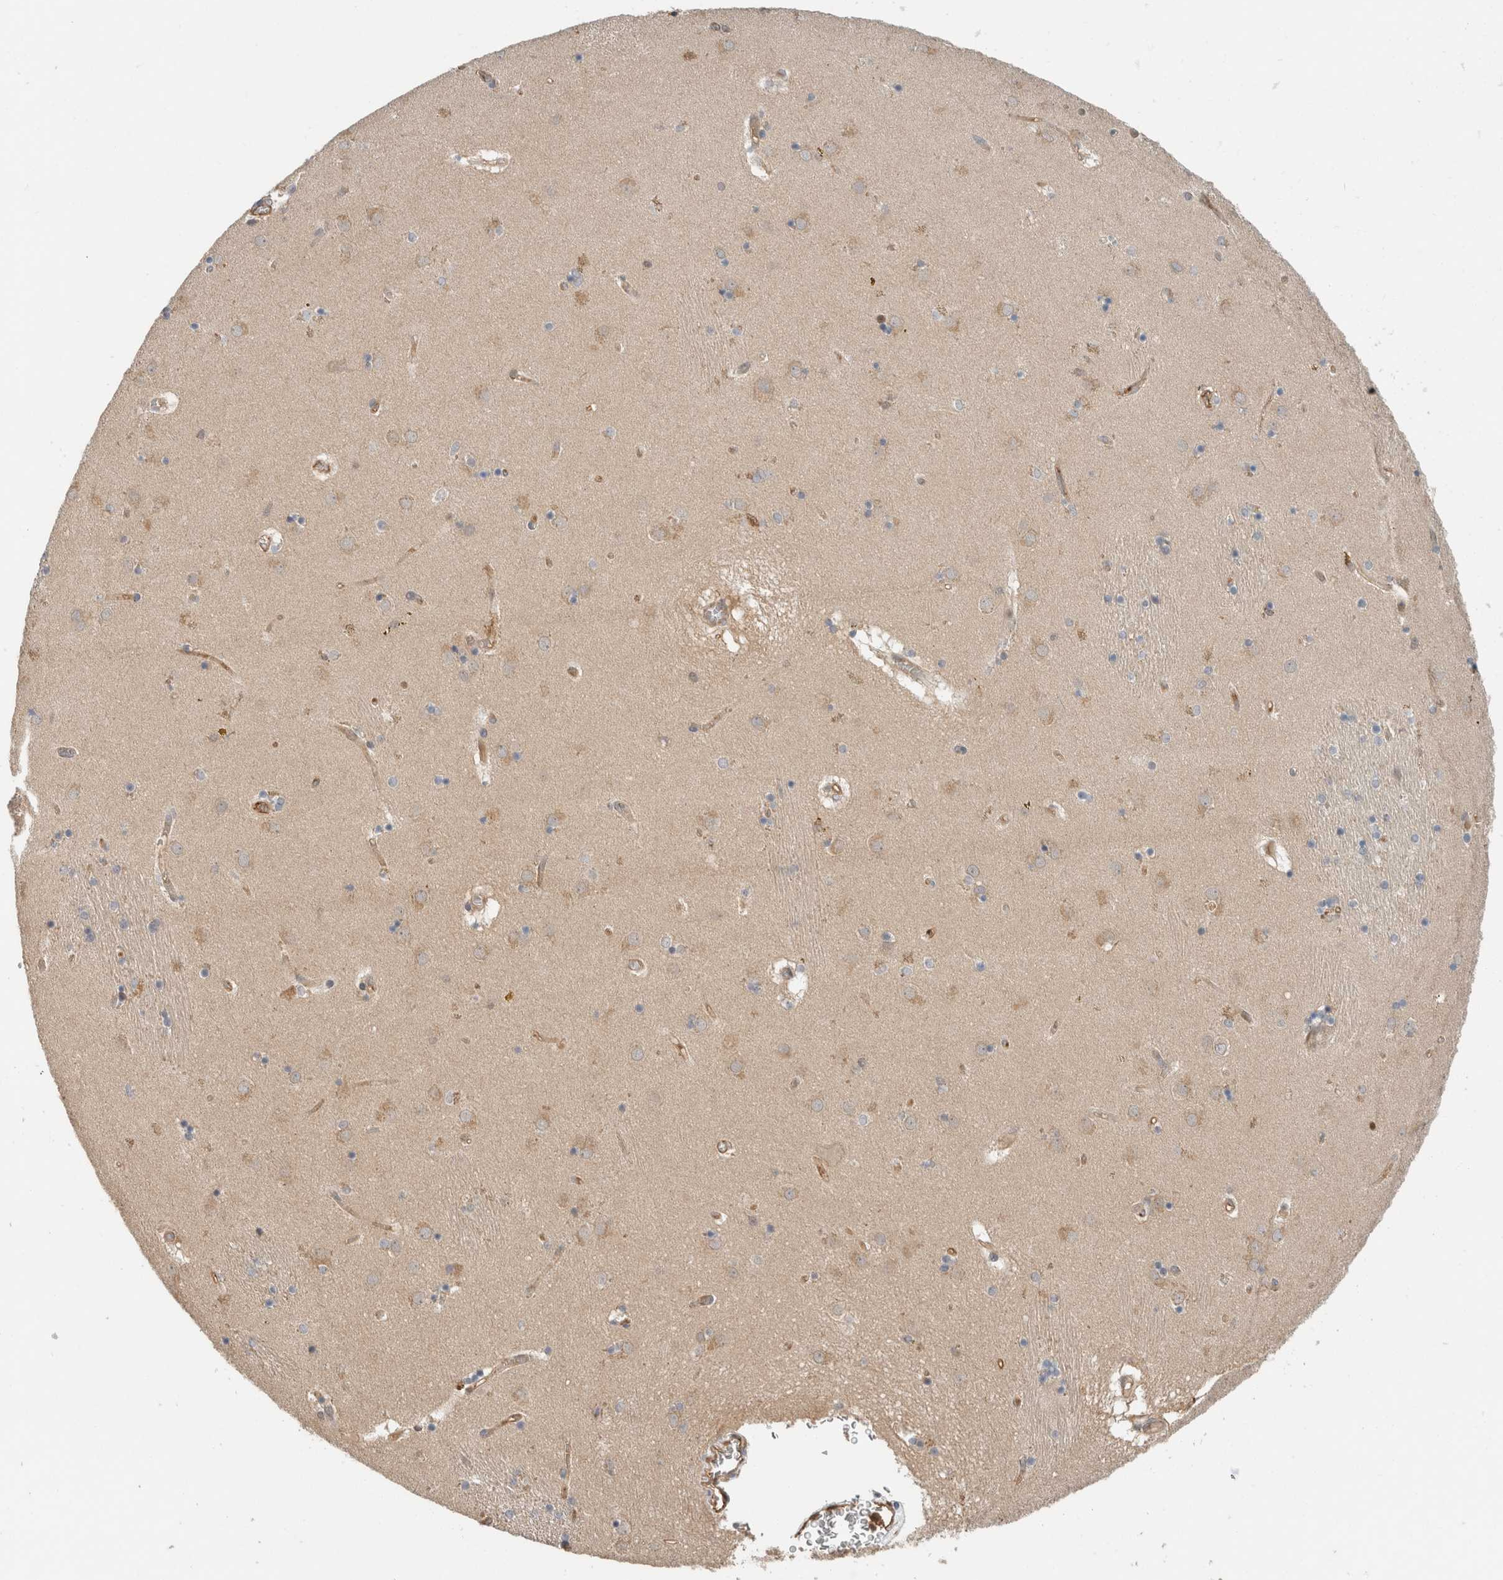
{"staining": {"intensity": "negative", "quantity": "none", "location": "none"}, "tissue": "caudate", "cell_type": "Glial cells", "image_type": "normal", "snomed": [{"axis": "morphology", "description": "Normal tissue, NOS"}, {"axis": "topography", "description": "Lateral ventricle wall"}], "caption": "Immunohistochemistry (IHC) micrograph of normal human caudate stained for a protein (brown), which reveals no positivity in glial cells.", "gene": "PFDN4", "patient": {"sex": "male", "age": 70}}